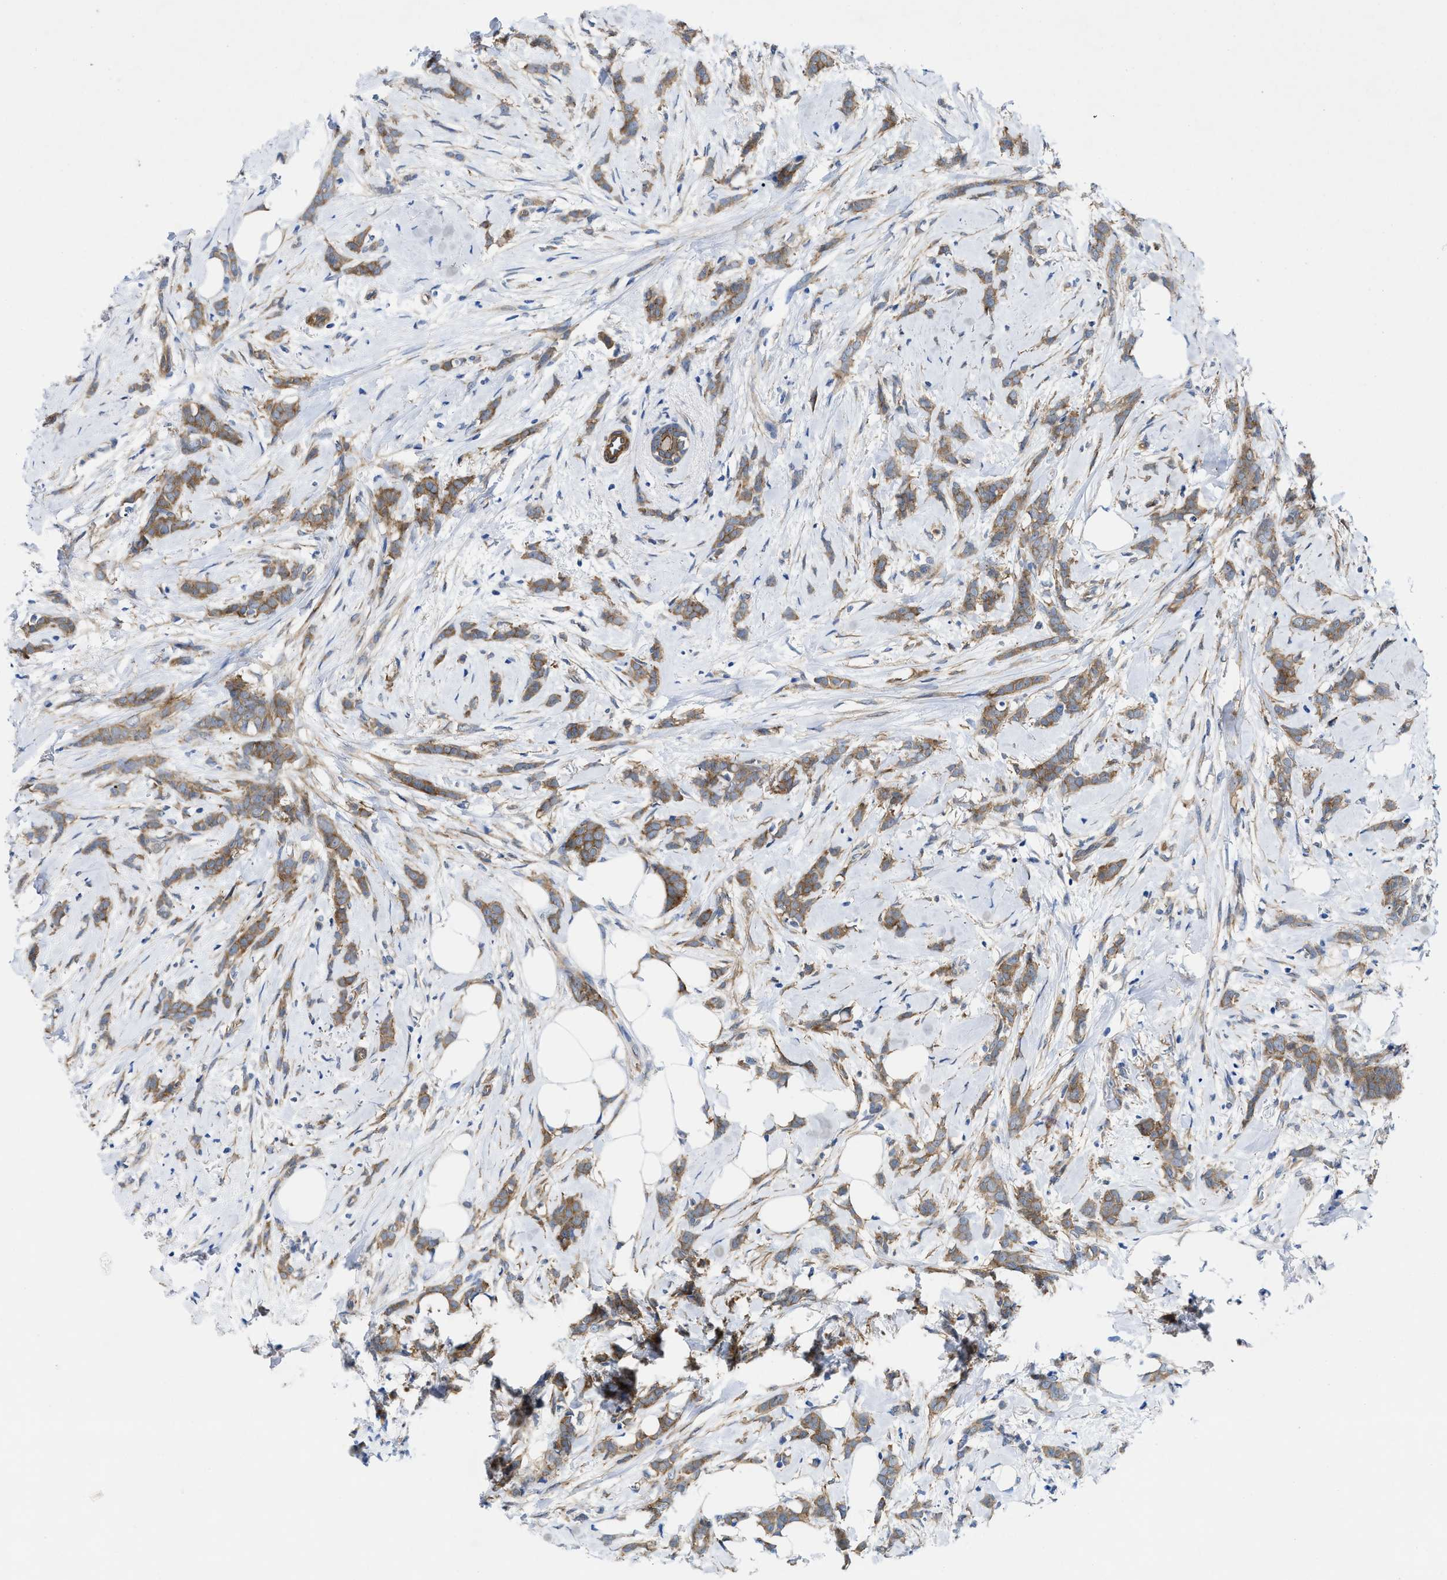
{"staining": {"intensity": "moderate", "quantity": ">75%", "location": "cytoplasmic/membranous"}, "tissue": "breast cancer", "cell_type": "Tumor cells", "image_type": "cancer", "snomed": [{"axis": "morphology", "description": "Lobular carcinoma, in situ"}, {"axis": "morphology", "description": "Lobular carcinoma"}, {"axis": "topography", "description": "Breast"}], "caption": "Immunohistochemistry (DAB) staining of human breast cancer (lobular carcinoma in situ) demonstrates moderate cytoplasmic/membranous protein staining in about >75% of tumor cells. (Brightfield microscopy of DAB IHC at high magnification).", "gene": "PDLIM5", "patient": {"sex": "female", "age": 41}}